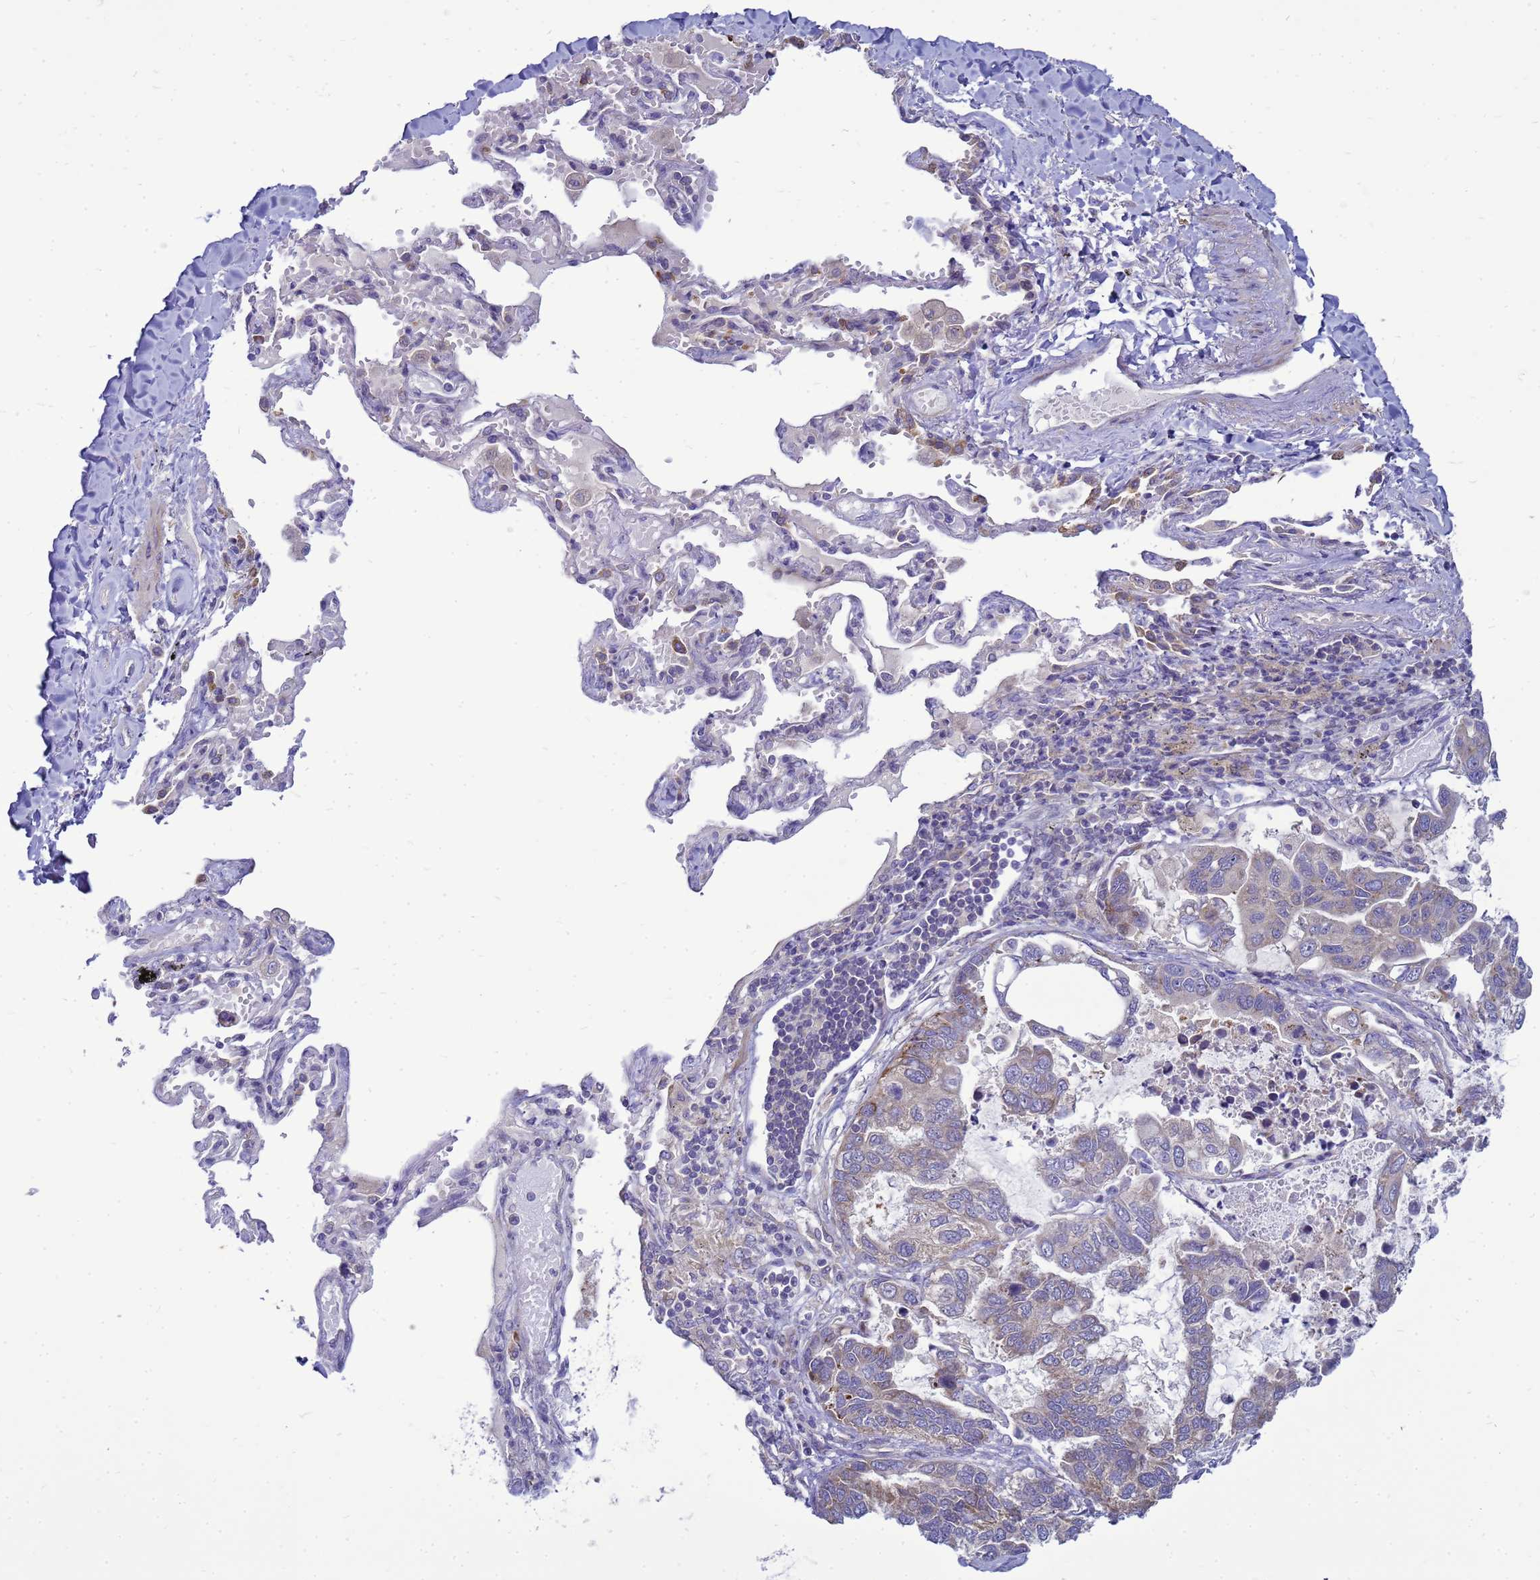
{"staining": {"intensity": "weak", "quantity": "<25%", "location": "cytoplasmic/membranous"}, "tissue": "lung cancer", "cell_type": "Tumor cells", "image_type": "cancer", "snomed": [{"axis": "morphology", "description": "Adenocarcinoma, NOS"}, {"axis": "topography", "description": "Lung"}], "caption": "There is no significant expression in tumor cells of adenocarcinoma (lung). (Immunohistochemistry (ihc), brightfield microscopy, high magnification).", "gene": "MON1B", "patient": {"sex": "male", "age": 64}}